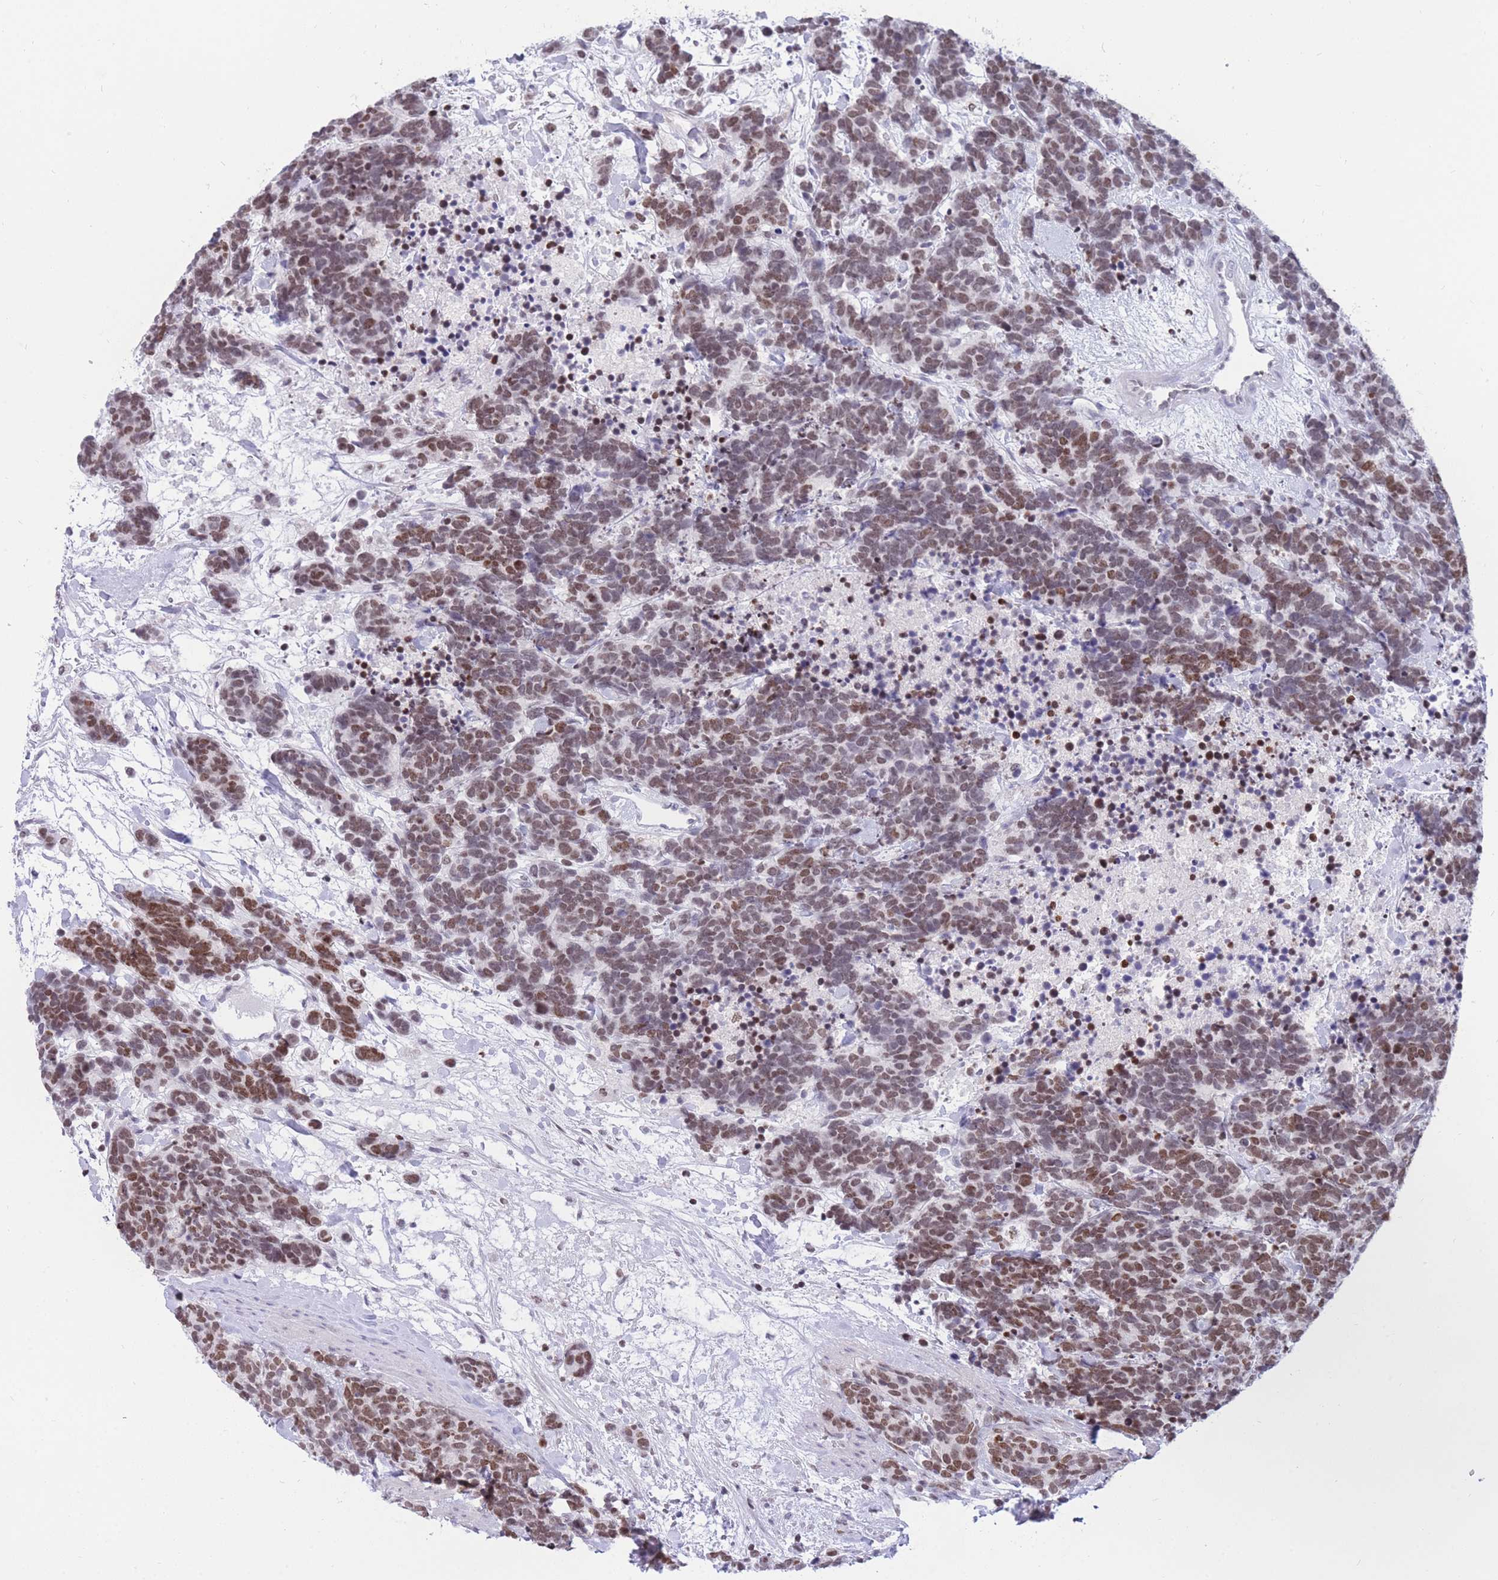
{"staining": {"intensity": "moderate", "quantity": ">75%", "location": "nuclear"}, "tissue": "carcinoid", "cell_type": "Tumor cells", "image_type": "cancer", "snomed": [{"axis": "morphology", "description": "Carcinoma, NOS"}, {"axis": "morphology", "description": "Carcinoid, malignant, NOS"}, {"axis": "topography", "description": "Prostate"}], "caption": "DAB (3,3'-diaminobenzidine) immunohistochemical staining of human carcinoma reveals moderate nuclear protein expression in about >75% of tumor cells.", "gene": "HMGN1", "patient": {"sex": "male", "age": 57}}